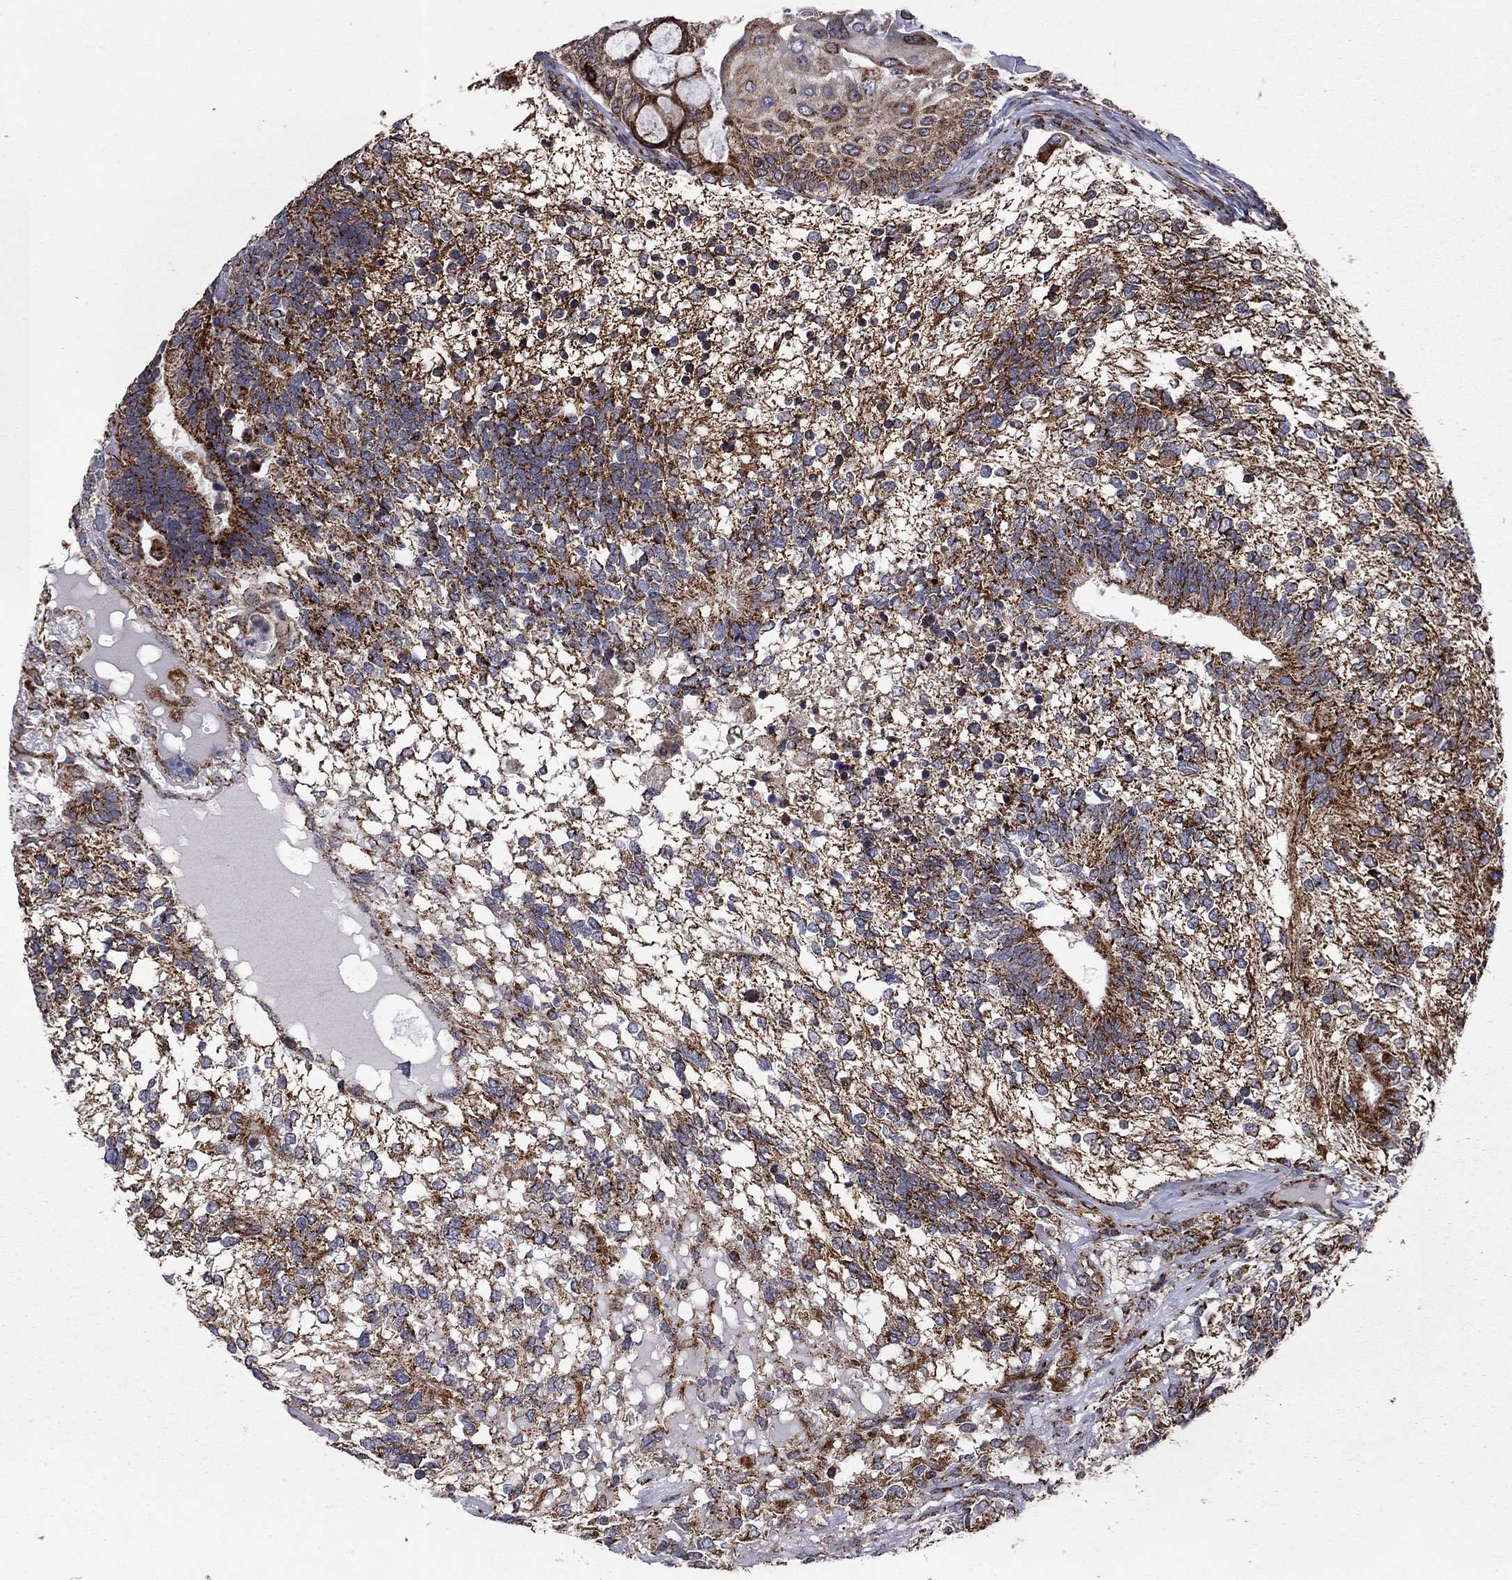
{"staining": {"intensity": "strong", "quantity": ">75%", "location": "cytoplasmic/membranous"}, "tissue": "testis cancer", "cell_type": "Tumor cells", "image_type": "cancer", "snomed": [{"axis": "morphology", "description": "Seminoma, NOS"}, {"axis": "morphology", "description": "Carcinoma, Embryonal, NOS"}, {"axis": "topography", "description": "Testis"}], "caption": "A brown stain shows strong cytoplasmic/membranous expression of a protein in human seminoma (testis) tumor cells. The protein is shown in brown color, while the nuclei are stained blue.", "gene": "CLPTM1", "patient": {"sex": "male", "age": 41}}